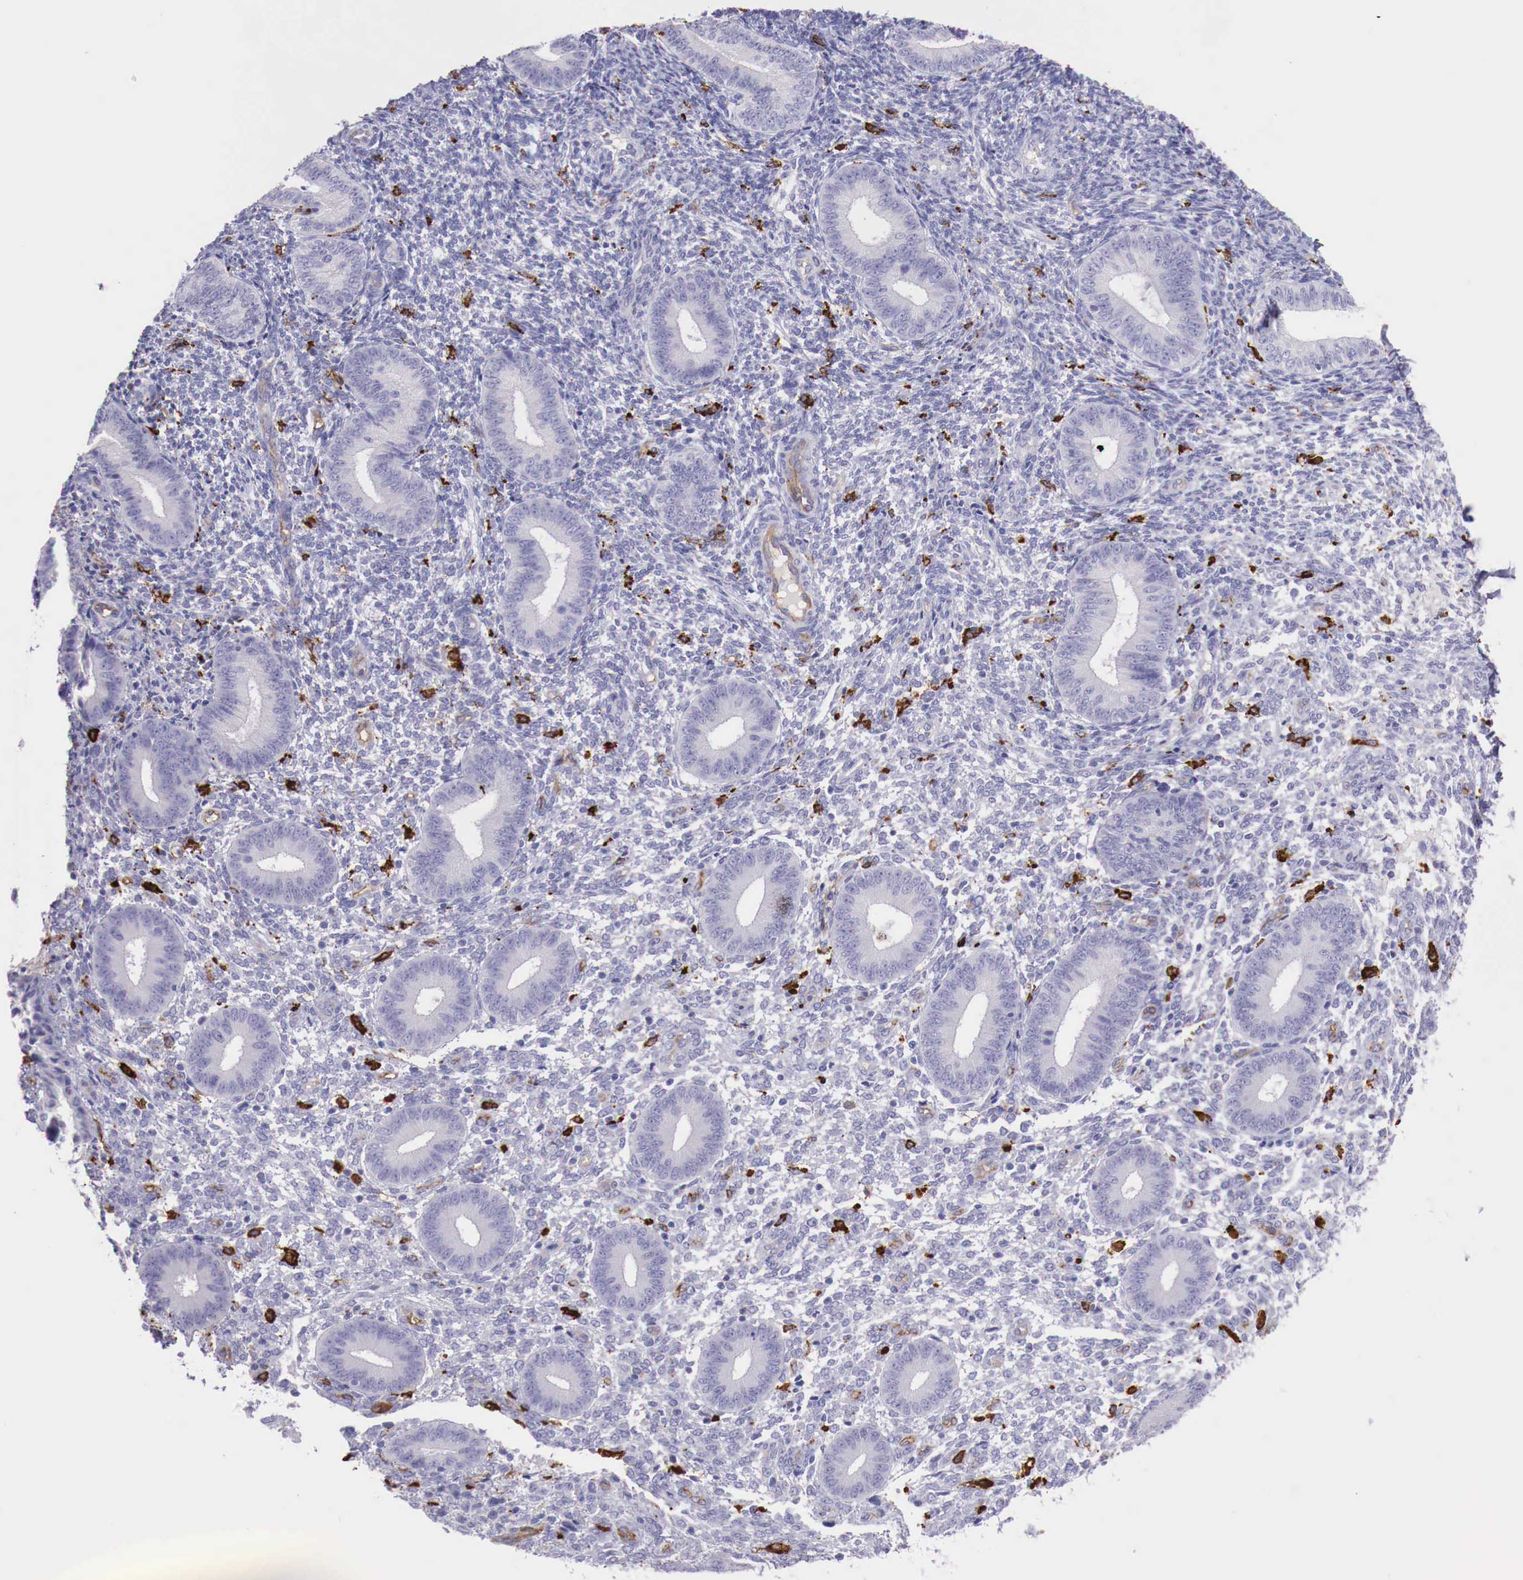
{"staining": {"intensity": "negative", "quantity": "none", "location": "none"}, "tissue": "endometrium", "cell_type": "Cells in endometrial stroma", "image_type": "normal", "snomed": [{"axis": "morphology", "description": "Normal tissue, NOS"}, {"axis": "topography", "description": "Endometrium"}], "caption": "The photomicrograph reveals no staining of cells in endometrial stroma in normal endometrium.", "gene": "MSR1", "patient": {"sex": "female", "age": 35}}